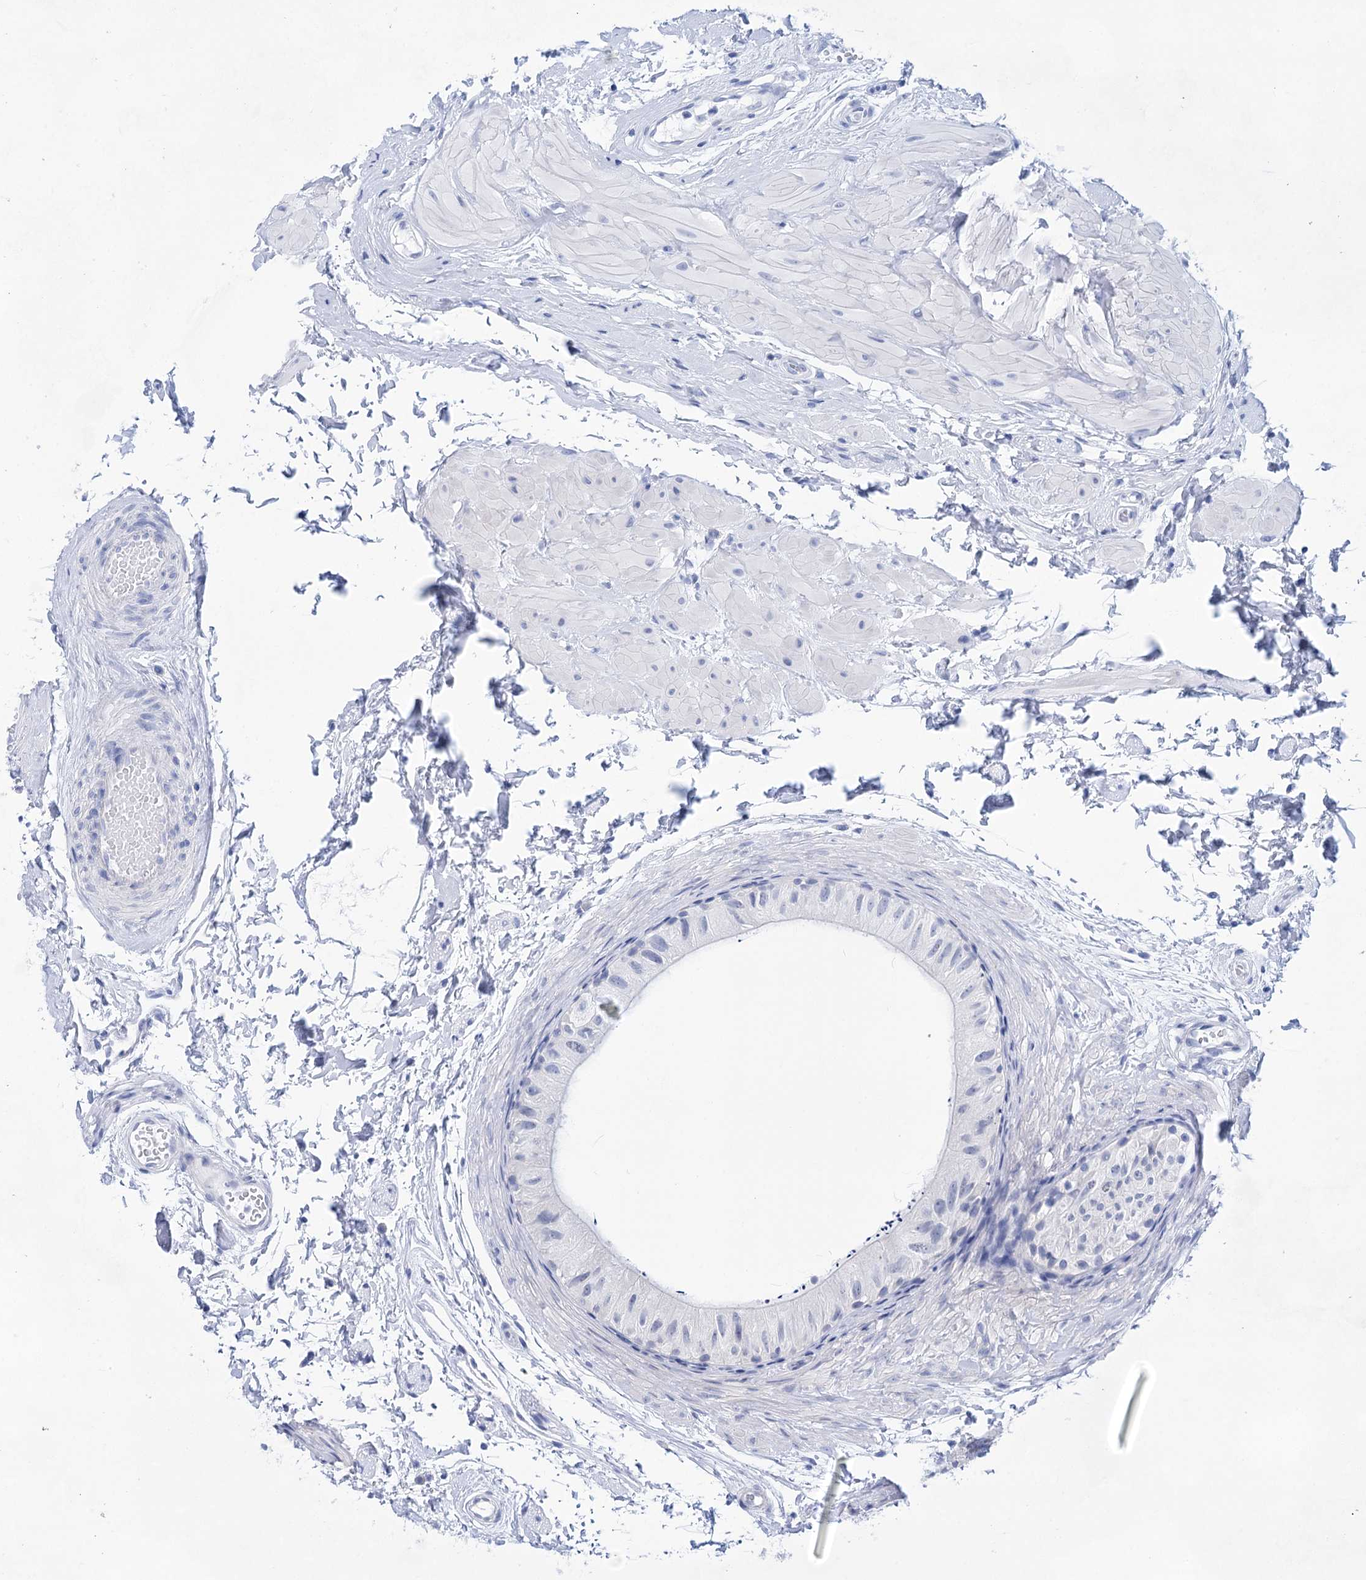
{"staining": {"intensity": "negative", "quantity": "none", "location": "none"}, "tissue": "epididymis", "cell_type": "Glandular cells", "image_type": "normal", "snomed": [{"axis": "morphology", "description": "Normal tissue, NOS"}, {"axis": "topography", "description": "Epididymis"}], "caption": "Glandular cells are negative for protein expression in normal human epididymis. Nuclei are stained in blue.", "gene": "LALBA", "patient": {"sex": "male", "age": 50}}